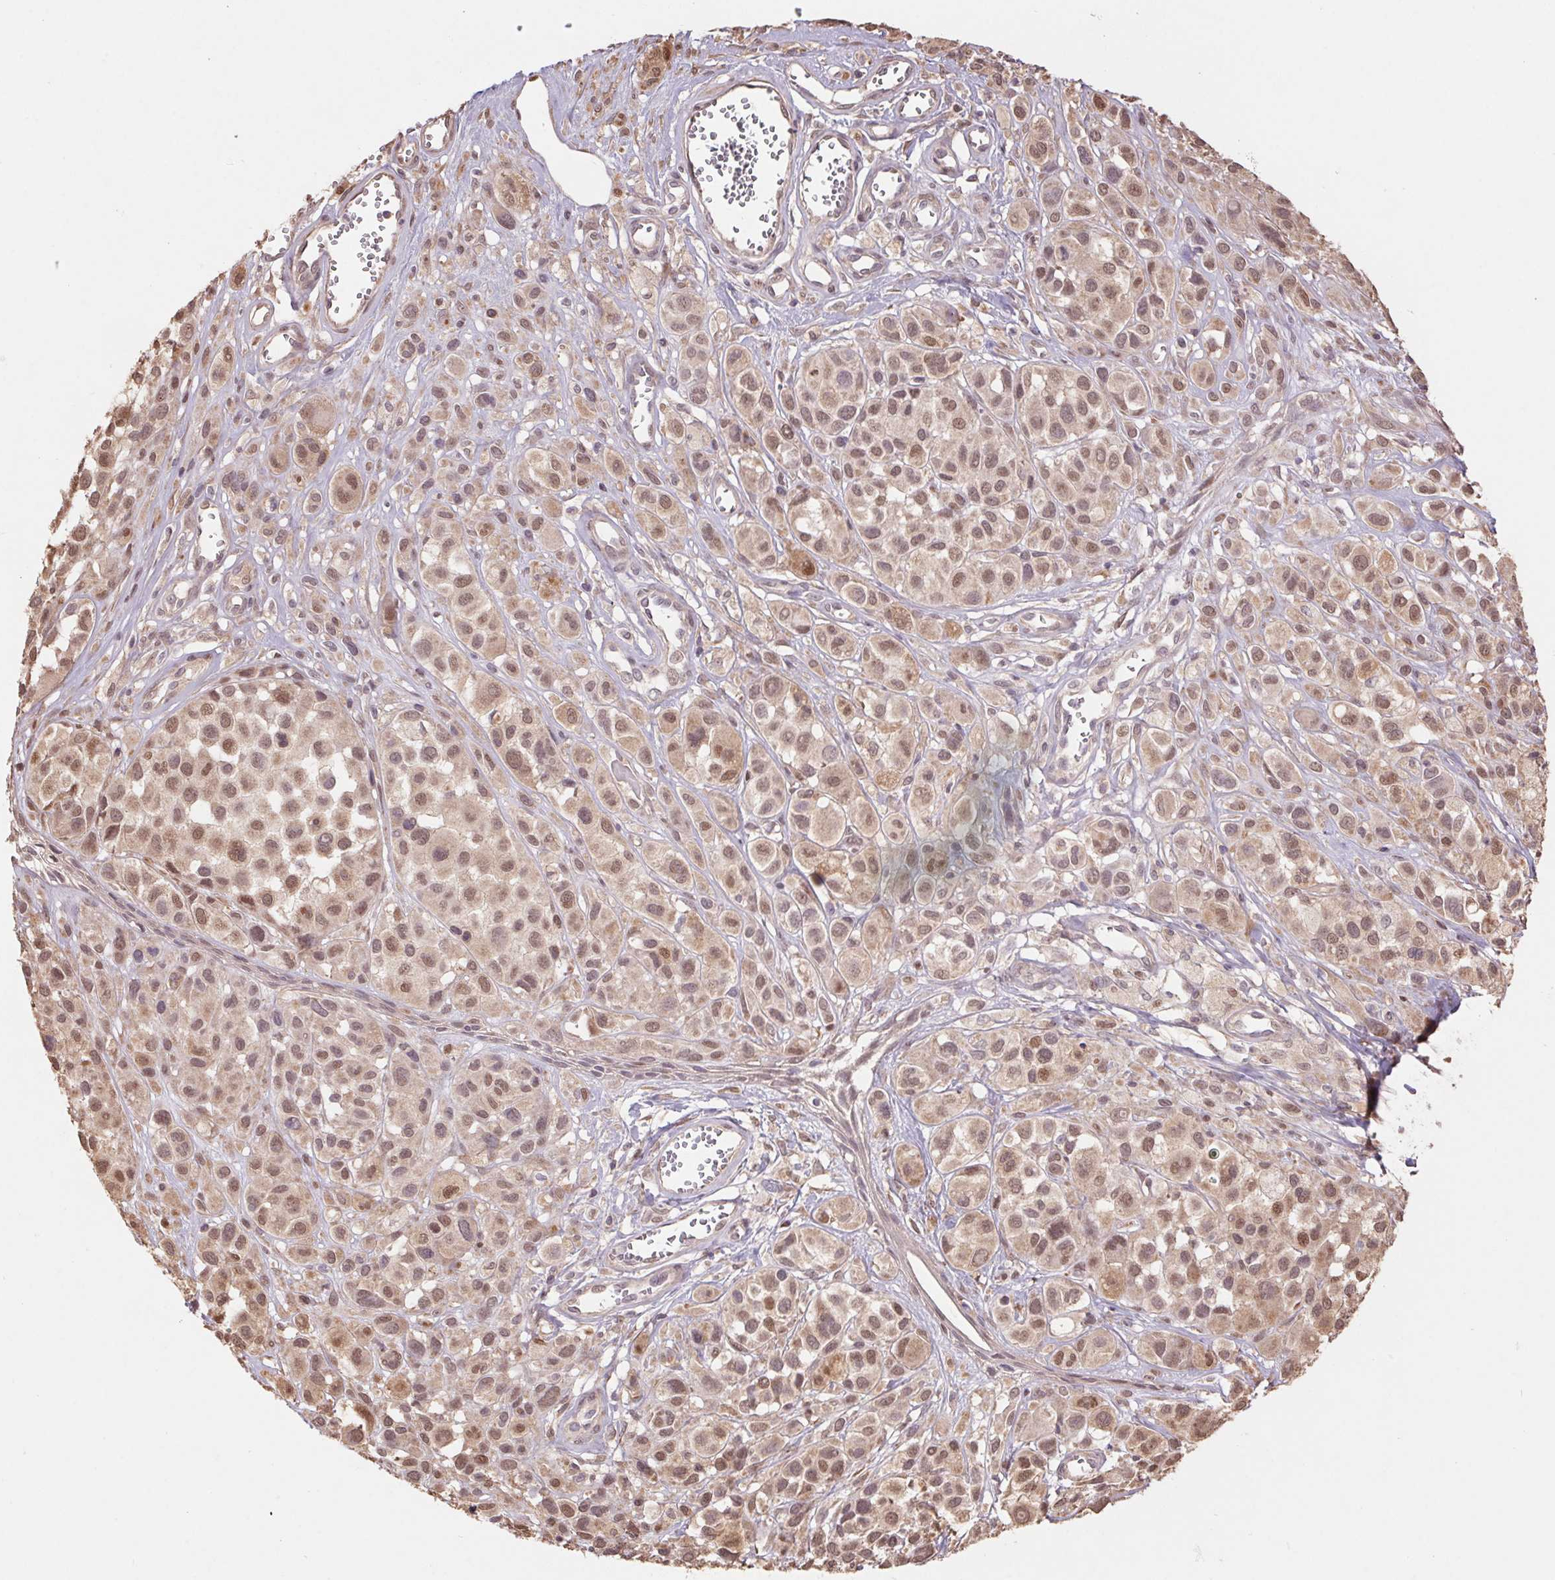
{"staining": {"intensity": "moderate", "quantity": ">75%", "location": "nuclear"}, "tissue": "melanoma", "cell_type": "Tumor cells", "image_type": "cancer", "snomed": [{"axis": "morphology", "description": "Malignant melanoma, NOS"}, {"axis": "topography", "description": "Skin"}], "caption": "This is an image of IHC staining of malignant melanoma, which shows moderate positivity in the nuclear of tumor cells.", "gene": "CUTA", "patient": {"sex": "male", "age": 77}}